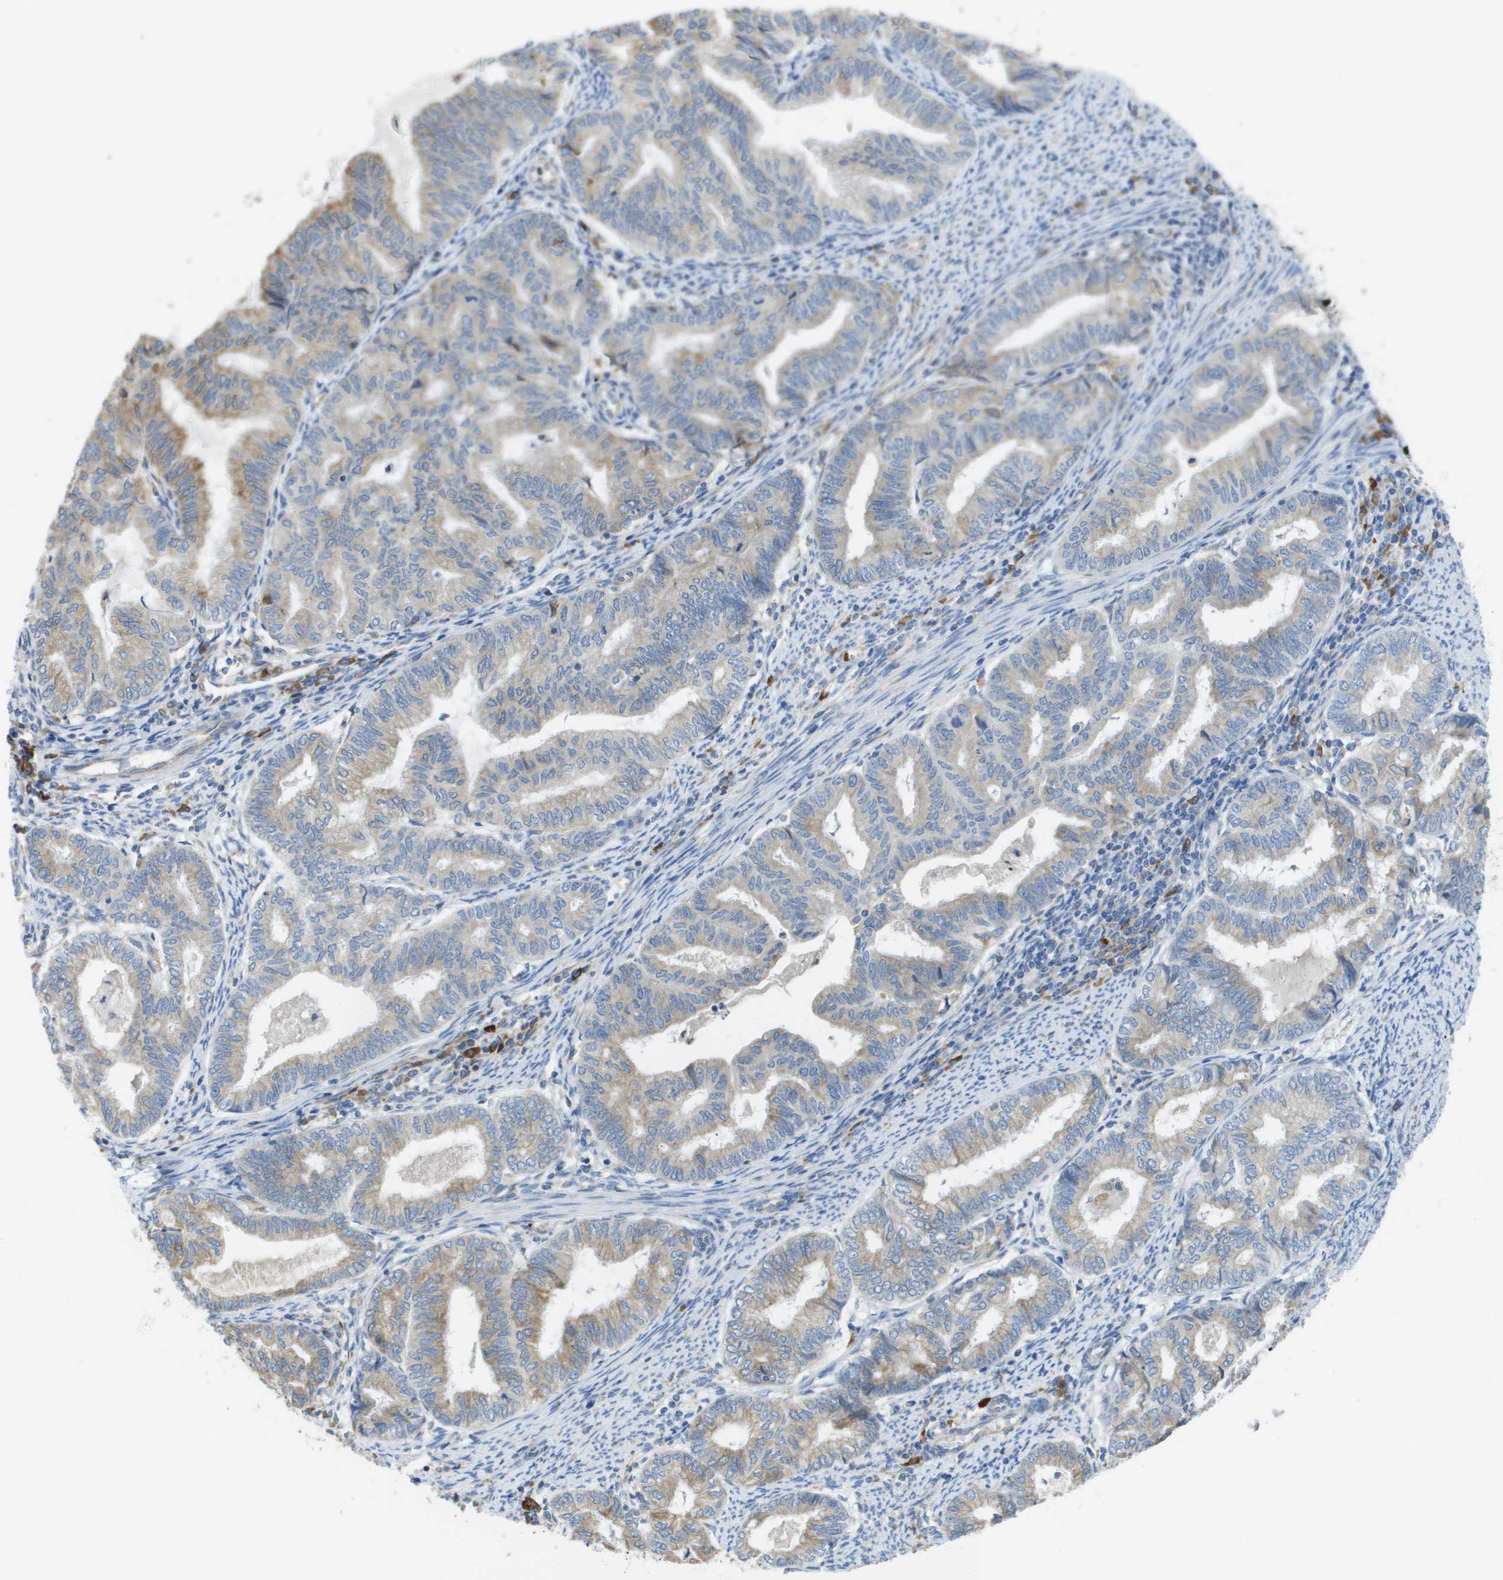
{"staining": {"intensity": "weak", "quantity": "25%-75%", "location": "cytoplasmic/membranous"}, "tissue": "endometrial cancer", "cell_type": "Tumor cells", "image_type": "cancer", "snomed": [{"axis": "morphology", "description": "Adenocarcinoma, NOS"}, {"axis": "topography", "description": "Endometrium"}], "caption": "High-magnification brightfield microscopy of adenocarcinoma (endometrial) stained with DAB (3,3'-diaminobenzidine) (brown) and counterstained with hematoxylin (blue). tumor cells exhibit weak cytoplasmic/membranous positivity is appreciated in about25%-75% of cells. (brown staining indicates protein expression, while blue staining denotes nuclei).", "gene": "SDR42E1", "patient": {"sex": "female", "age": 79}}